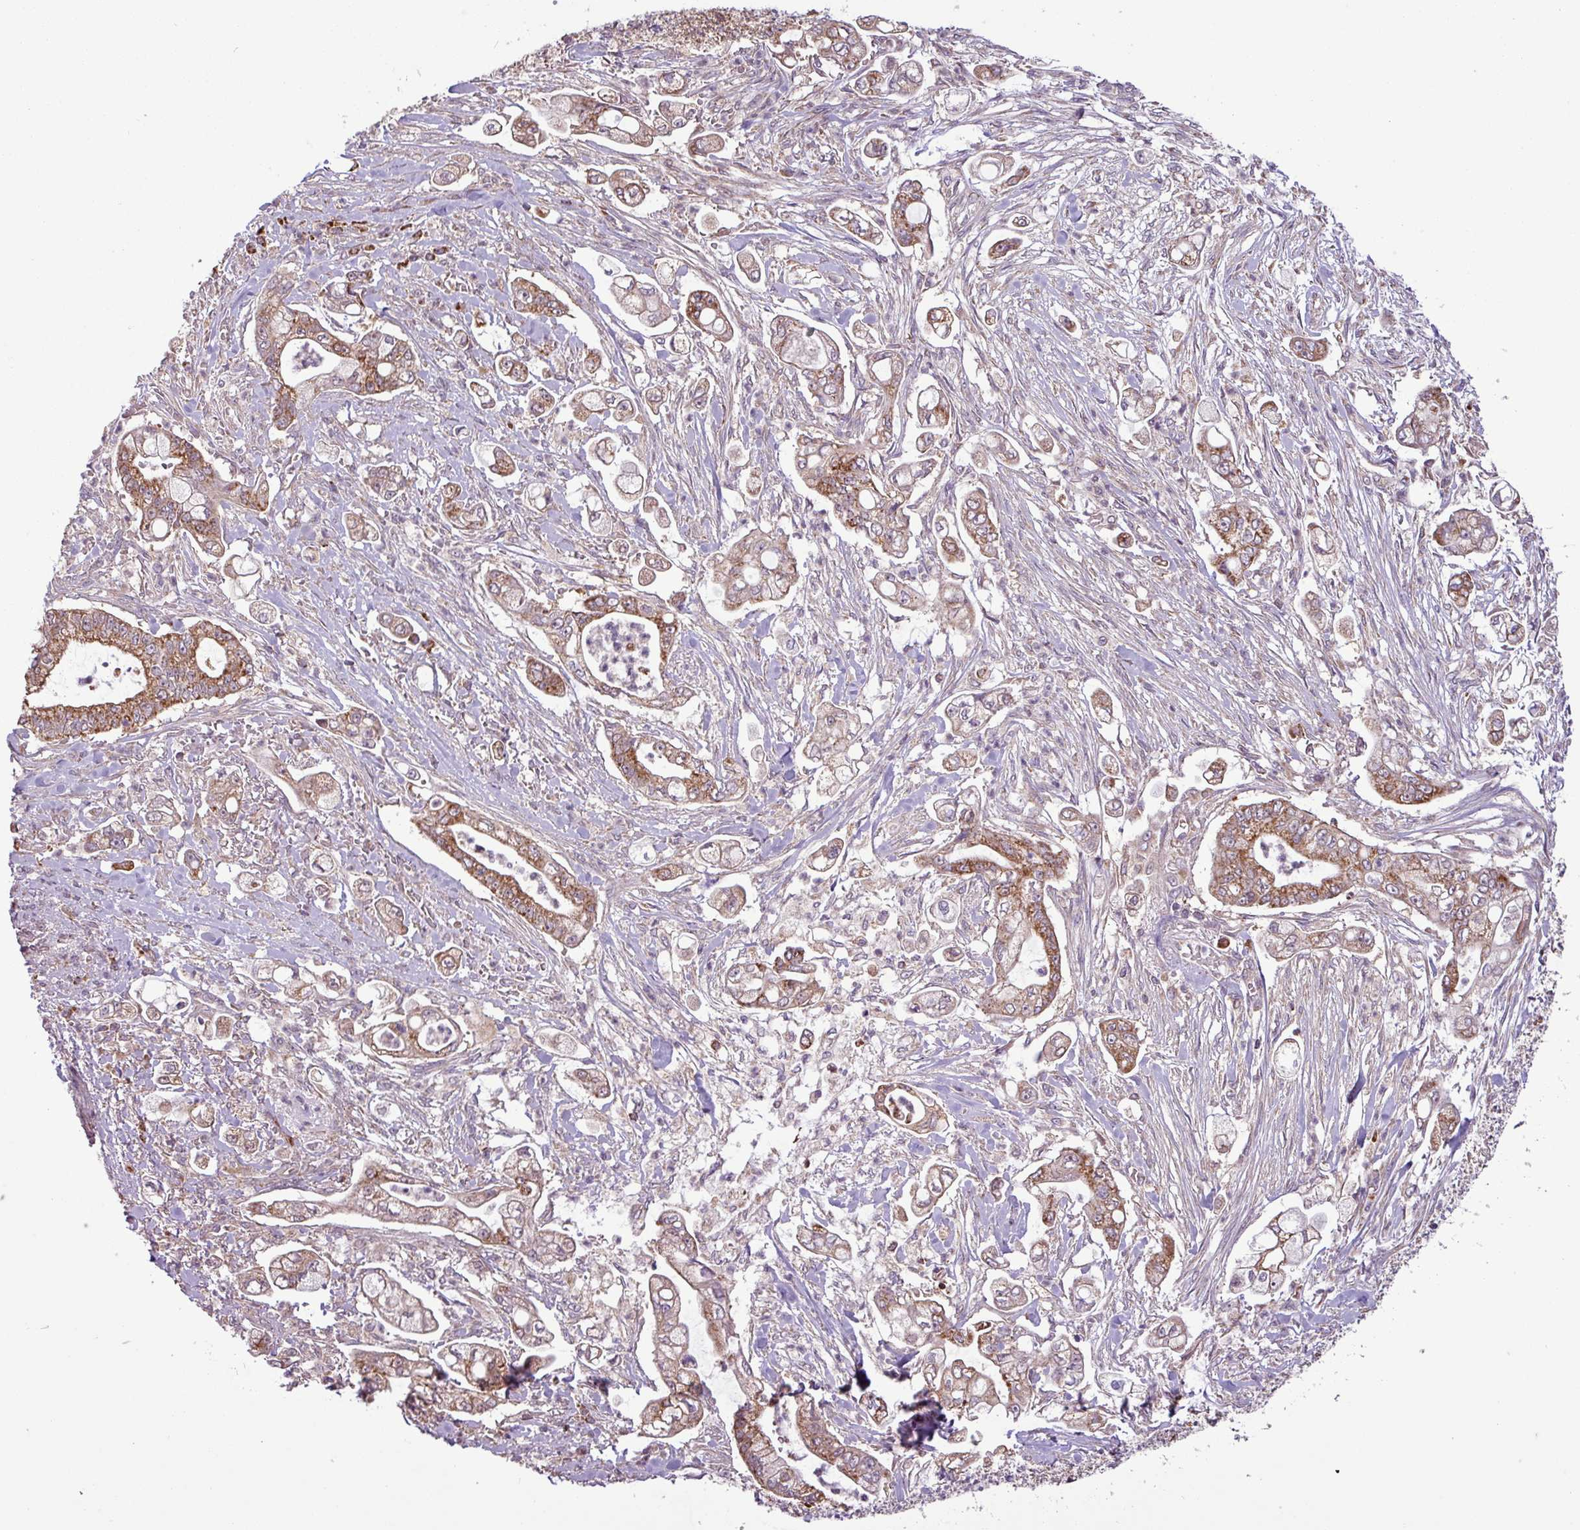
{"staining": {"intensity": "moderate", "quantity": ">75%", "location": "cytoplasmic/membranous"}, "tissue": "pancreatic cancer", "cell_type": "Tumor cells", "image_type": "cancer", "snomed": [{"axis": "morphology", "description": "Adenocarcinoma, NOS"}, {"axis": "topography", "description": "Pancreas"}], "caption": "A medium amount of moderate cytoplasmic/membranous staining is present in about >75% of tumor cells in pancreatic cancer (adenocarcinoma) tissue.", "gene": "MCTP2", "patient": {"sex": "female", "age": 69}}